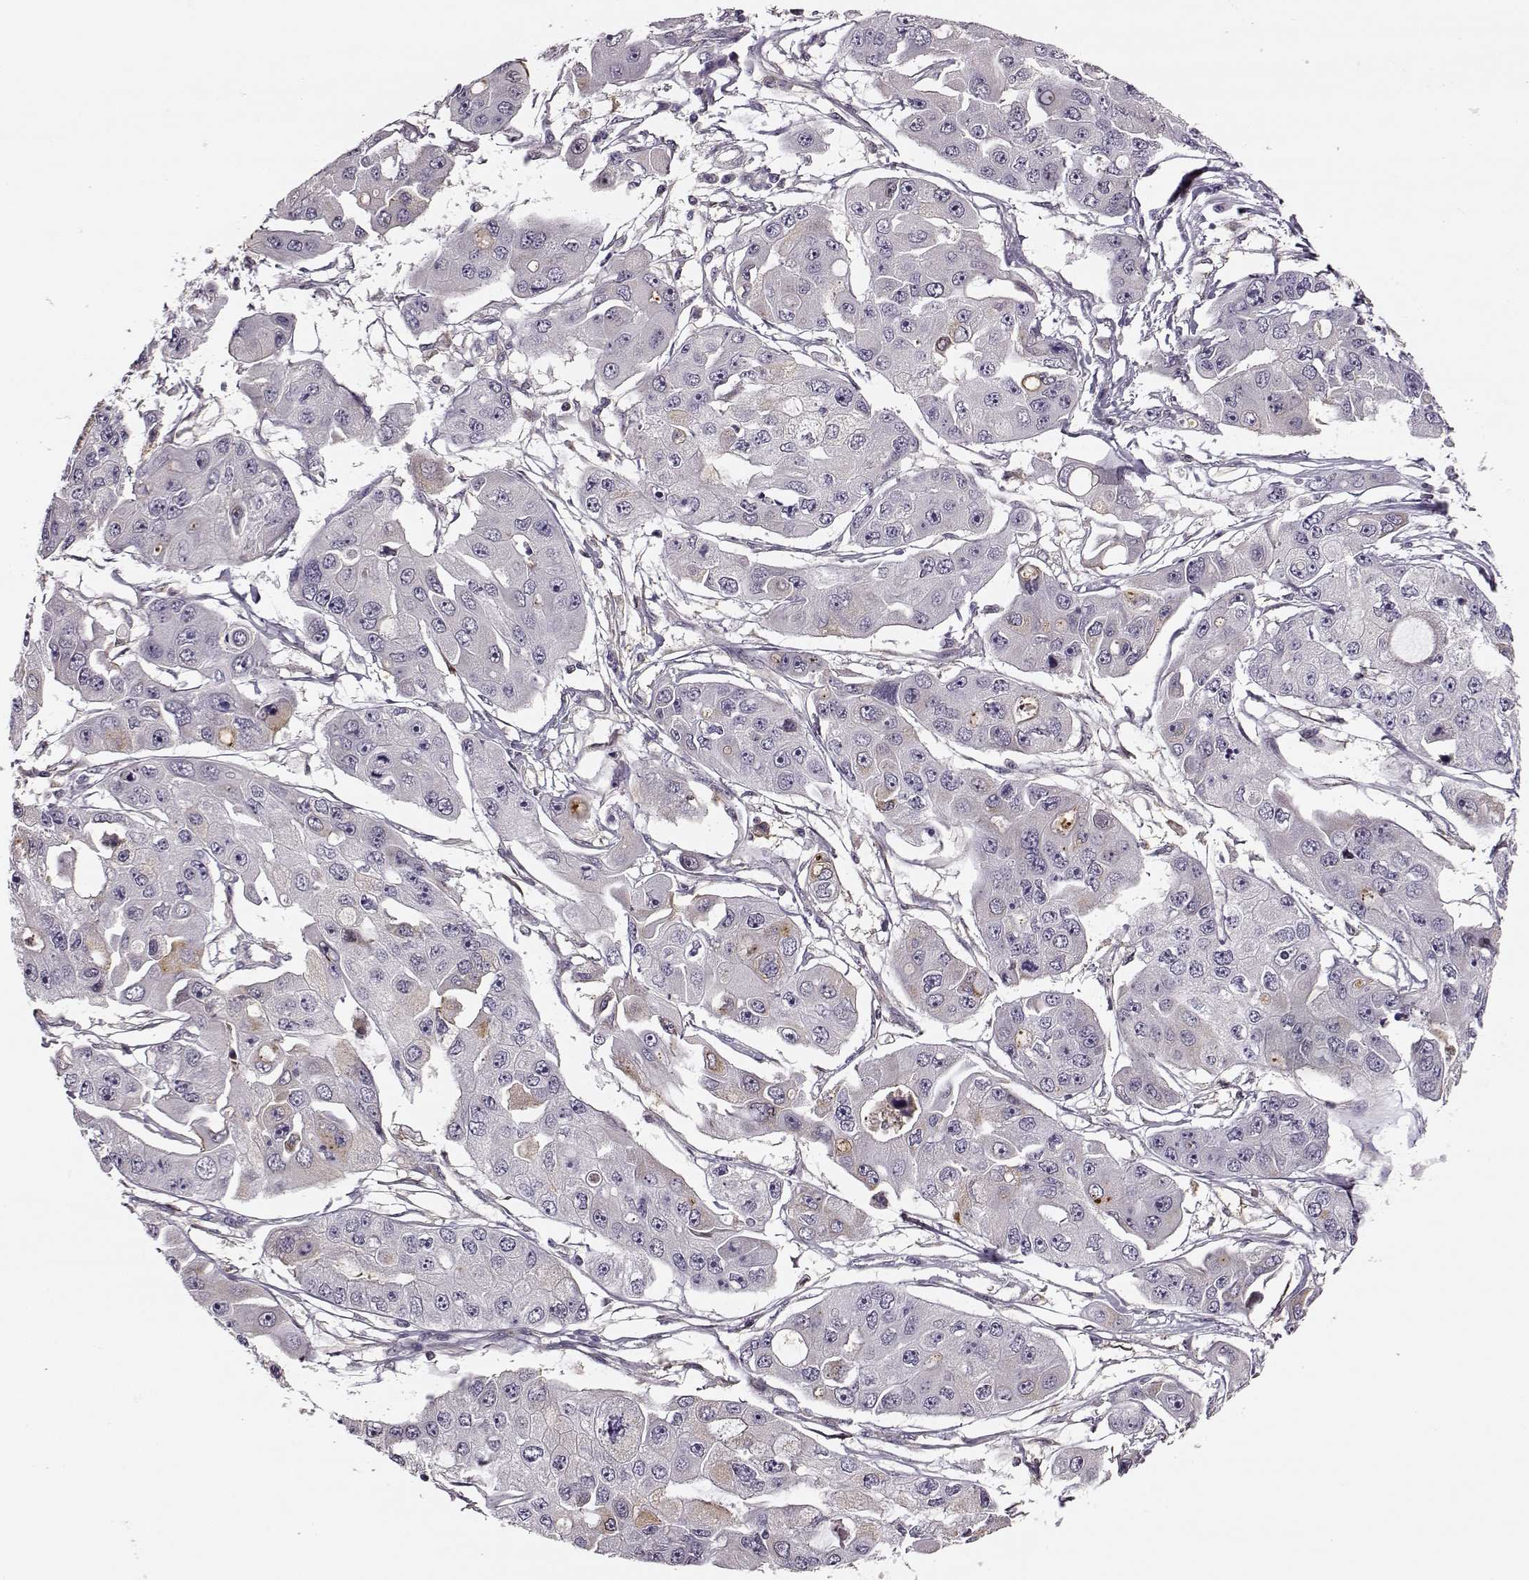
{"staining": {"intensity": "negative", "quantity": "none", "location": "none"}, "tissue": "ovarian cancer", "cell_type": "Tumor cells", "image_type": "cancer", "snomed": [{"axis": "morphology", "description": "Cystadenocarcinoma, serous, NOS"}, {"axis": "topography", "description": "Ovary"}], "caption": "Histopathology image shows no significant protein positivity in tumor cells of ovarian cancer (serous cystadenocarcinoma). (Stains: DAB immunohistochemistry (IHC) with hematoxylin counter stain, Microscopy: brightfield microscopy at high magnification).", "gene": "MFSD1", "patient": {"sex": "female", "age": 56}}